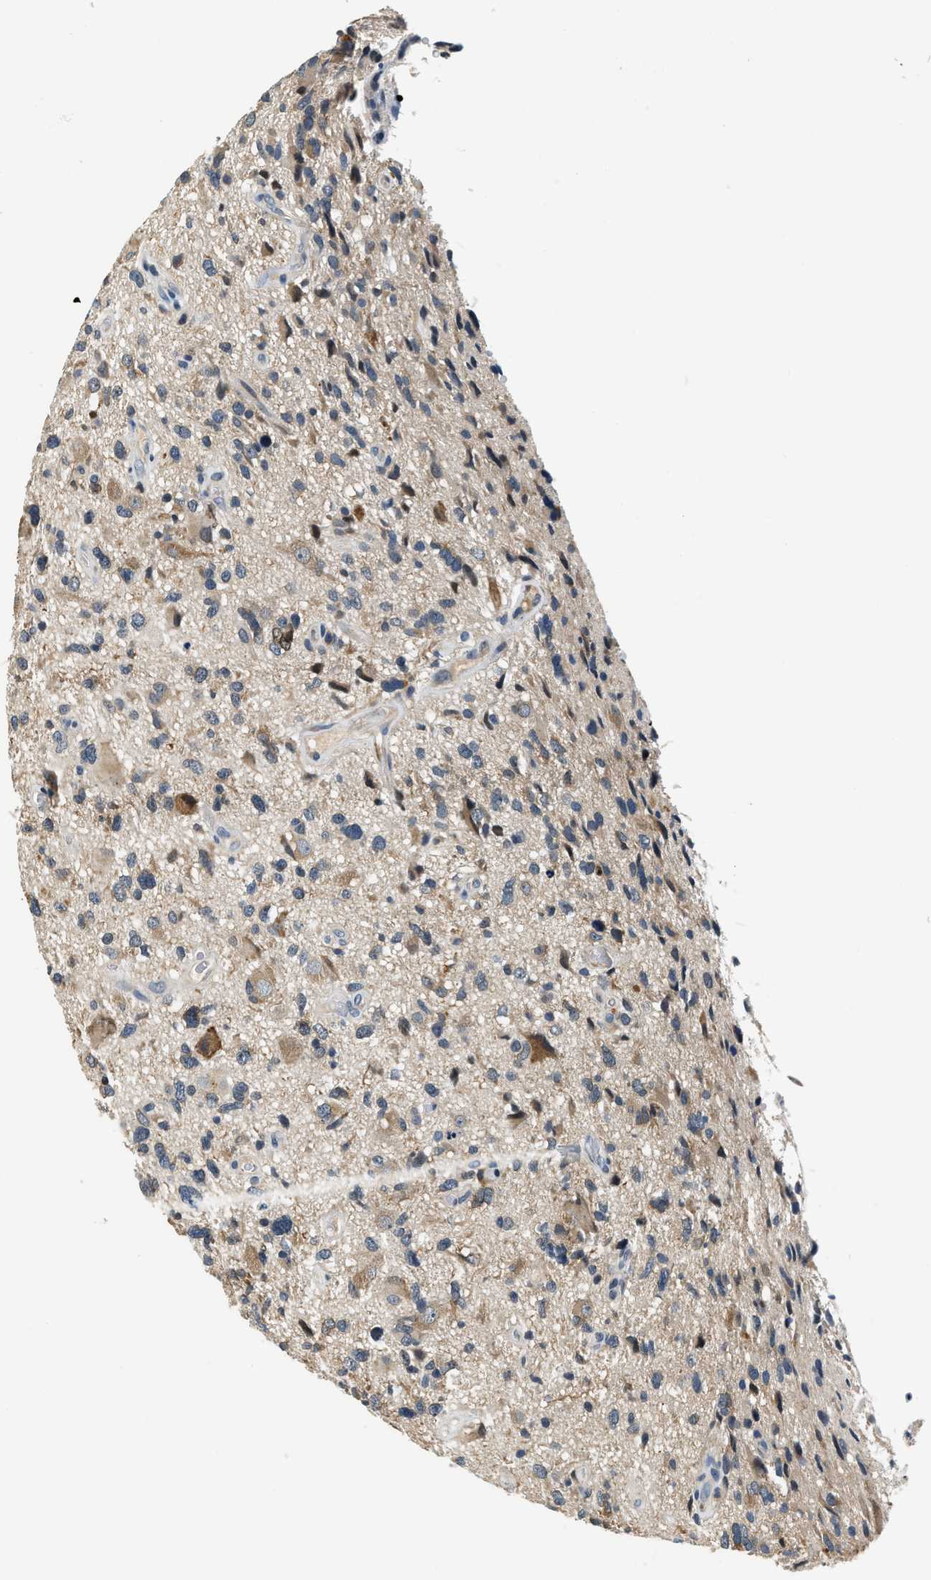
{"staining": {"intensity": "weak", "quantity": "25%-75%", "location": "cytoplasmic/membranous"}, "tissue": "glioma", "cell_type": "Tumor cells", "image_type": "cancer", "snomed": [{"axis": "morphology", "description": "Glioma, malignant, High grade"}, {"axis": "topography", "description": "Brain"}], "caption": "Protein analysis of glioma tissue displays weak cytoplasmic/membranous expression in about 25%-75% of tumor cells. The staining is performed using DAB brown chromogen to label protein expression. The nuclei are counter-stained blue using hematoxylin.", "gene": "YAE1", "patient": {"sex": "male", "age": 33}}